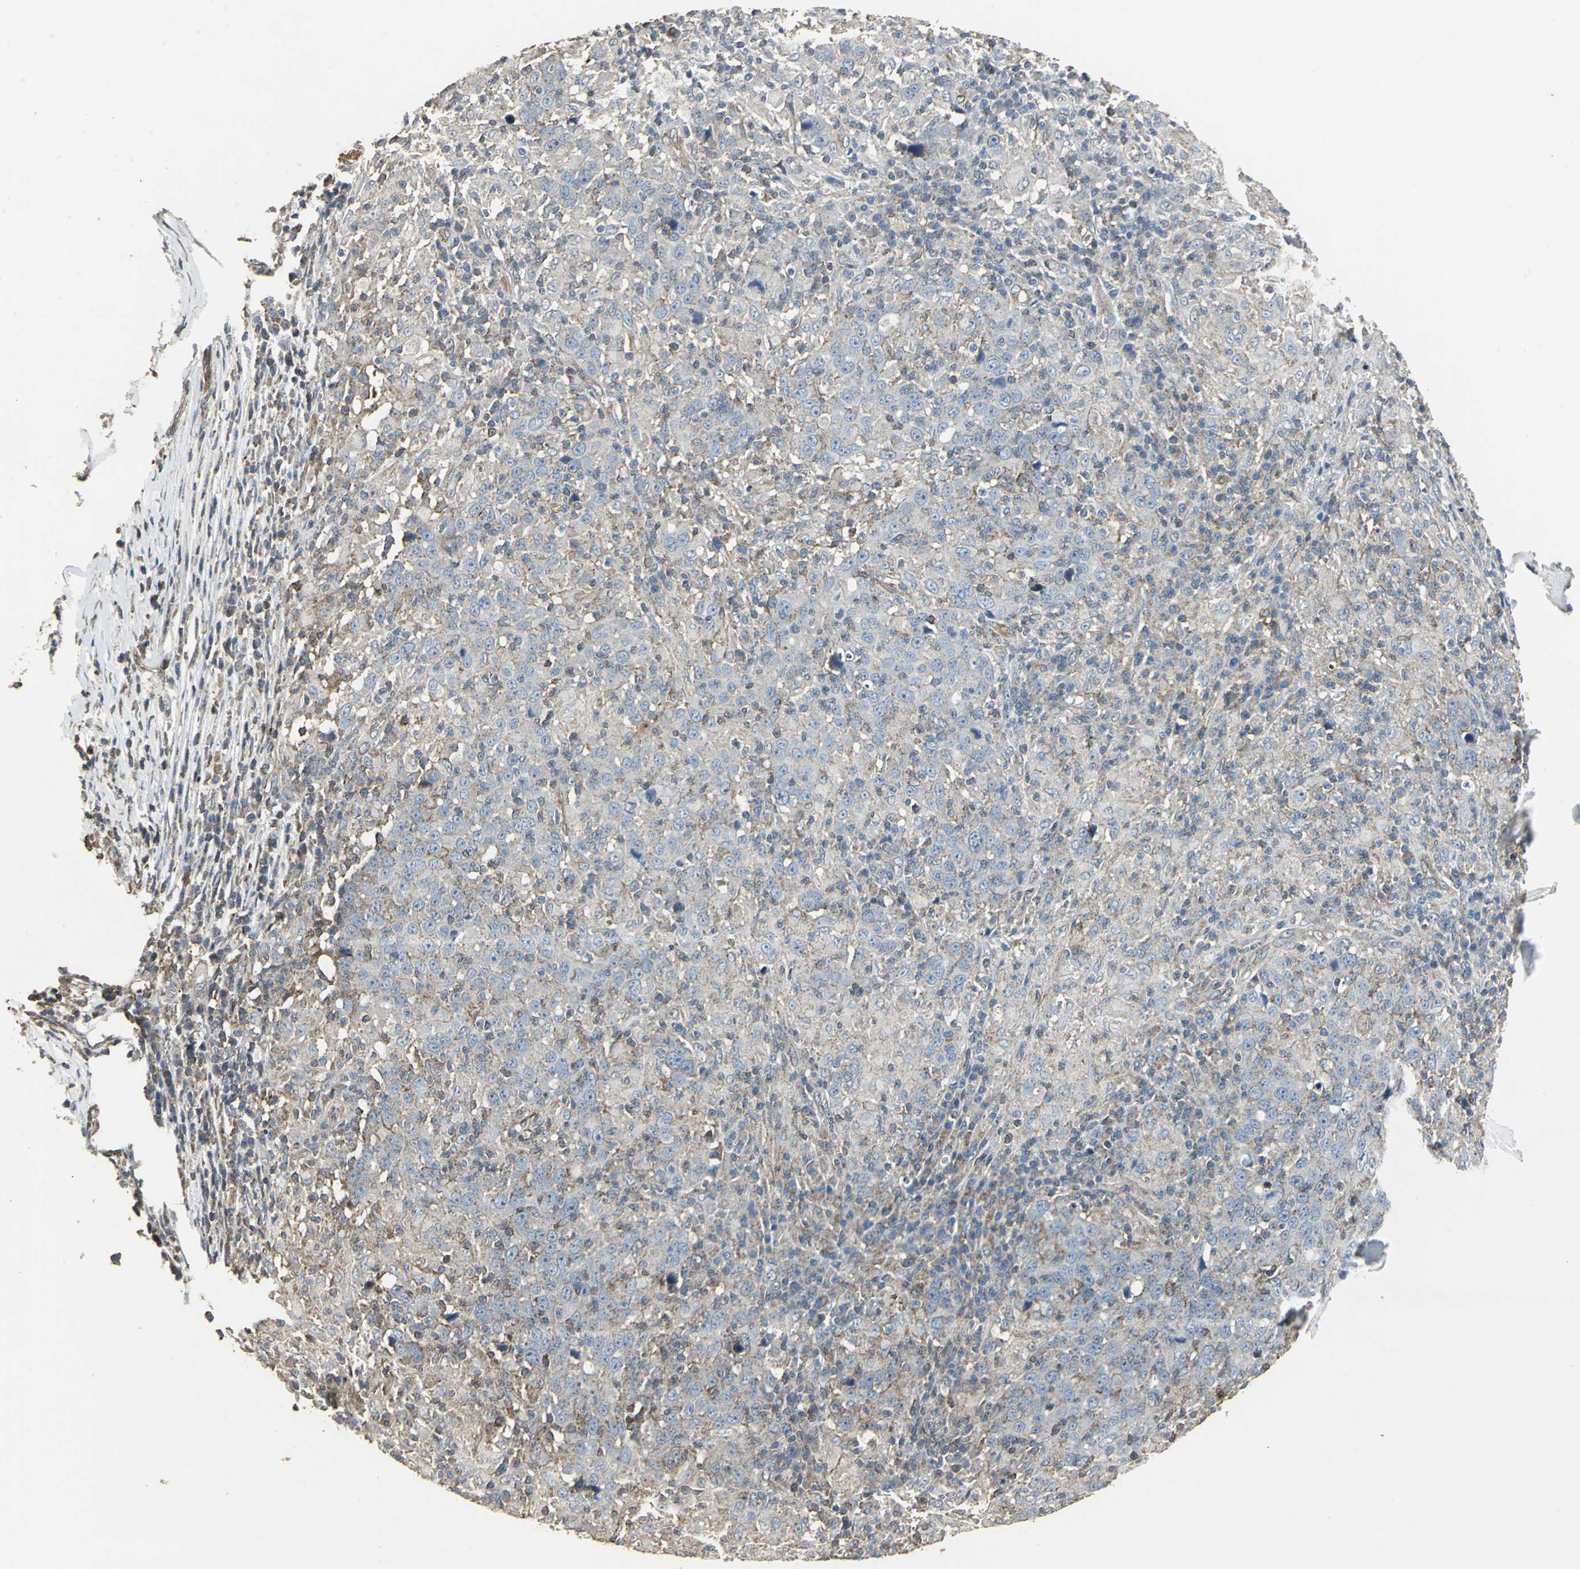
{"staining": {"intensity": "weak", "quantity": ">75%", "location": "cytoplasmic/membranous"}, "tissue": "head and neck cancer", "cell_type": "Tumor cells", "image_type": "cancer", "snomed": [{"axis": "morphology", "description": "Adenocarcinoma, NOS"}, {"axis": "topography", "description": "Salivary gland"}, {"axis": "topography", "description": "Head-Neck"}], "caption": "A micrograph showing weak cytoplasmic/membranous expression in about >75% of tumor cells in head and neck adenocarcinoma, as visualized by brown immunohistochemical staining.", "gene": "DNAJB4", "patient": {"sex": "female", "age": 65}}